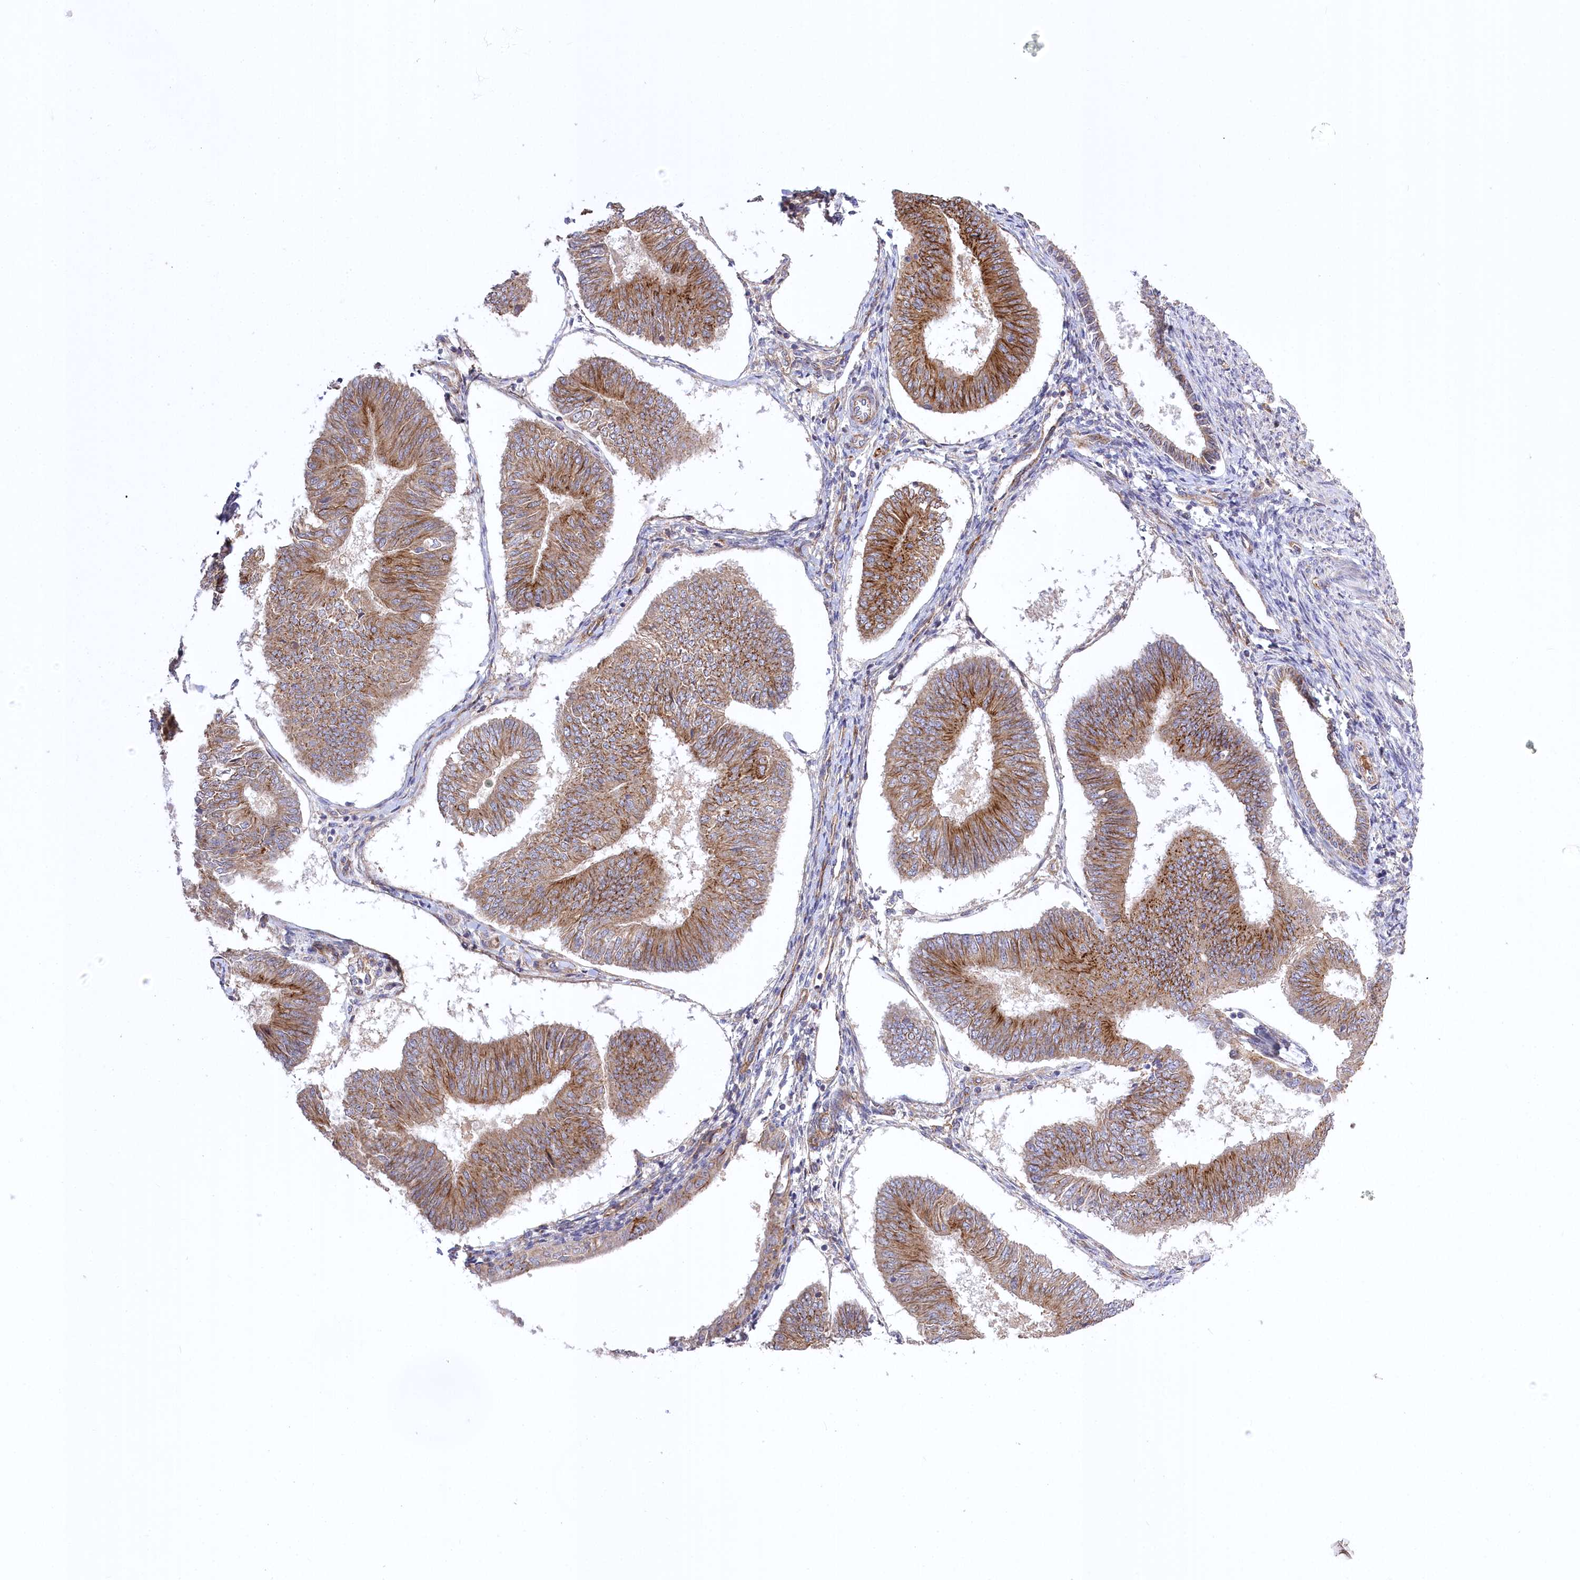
{"staining": {"intensity": "strong", "quantity": "25%-75%", "location": "cytoplasmic/membranous"}, "tissue": "endometrial cancer", "cell_type": "Tumor cells", "image_type": "cancer", "snomed": [{"axis": "morphology", "description": "Adenocarcinoma, NOS"}, {"axis": "topography", "description": "Endometrium"}], "caption": "Immunohistochemical staining of endometrial adenocarcinoma reveals strong cytoplasmic/membranous protein positivity in approximately 25%-75% of tumor cells.", "gene": "TRUB1", "patient": {"sex": "female", "age": 58}}